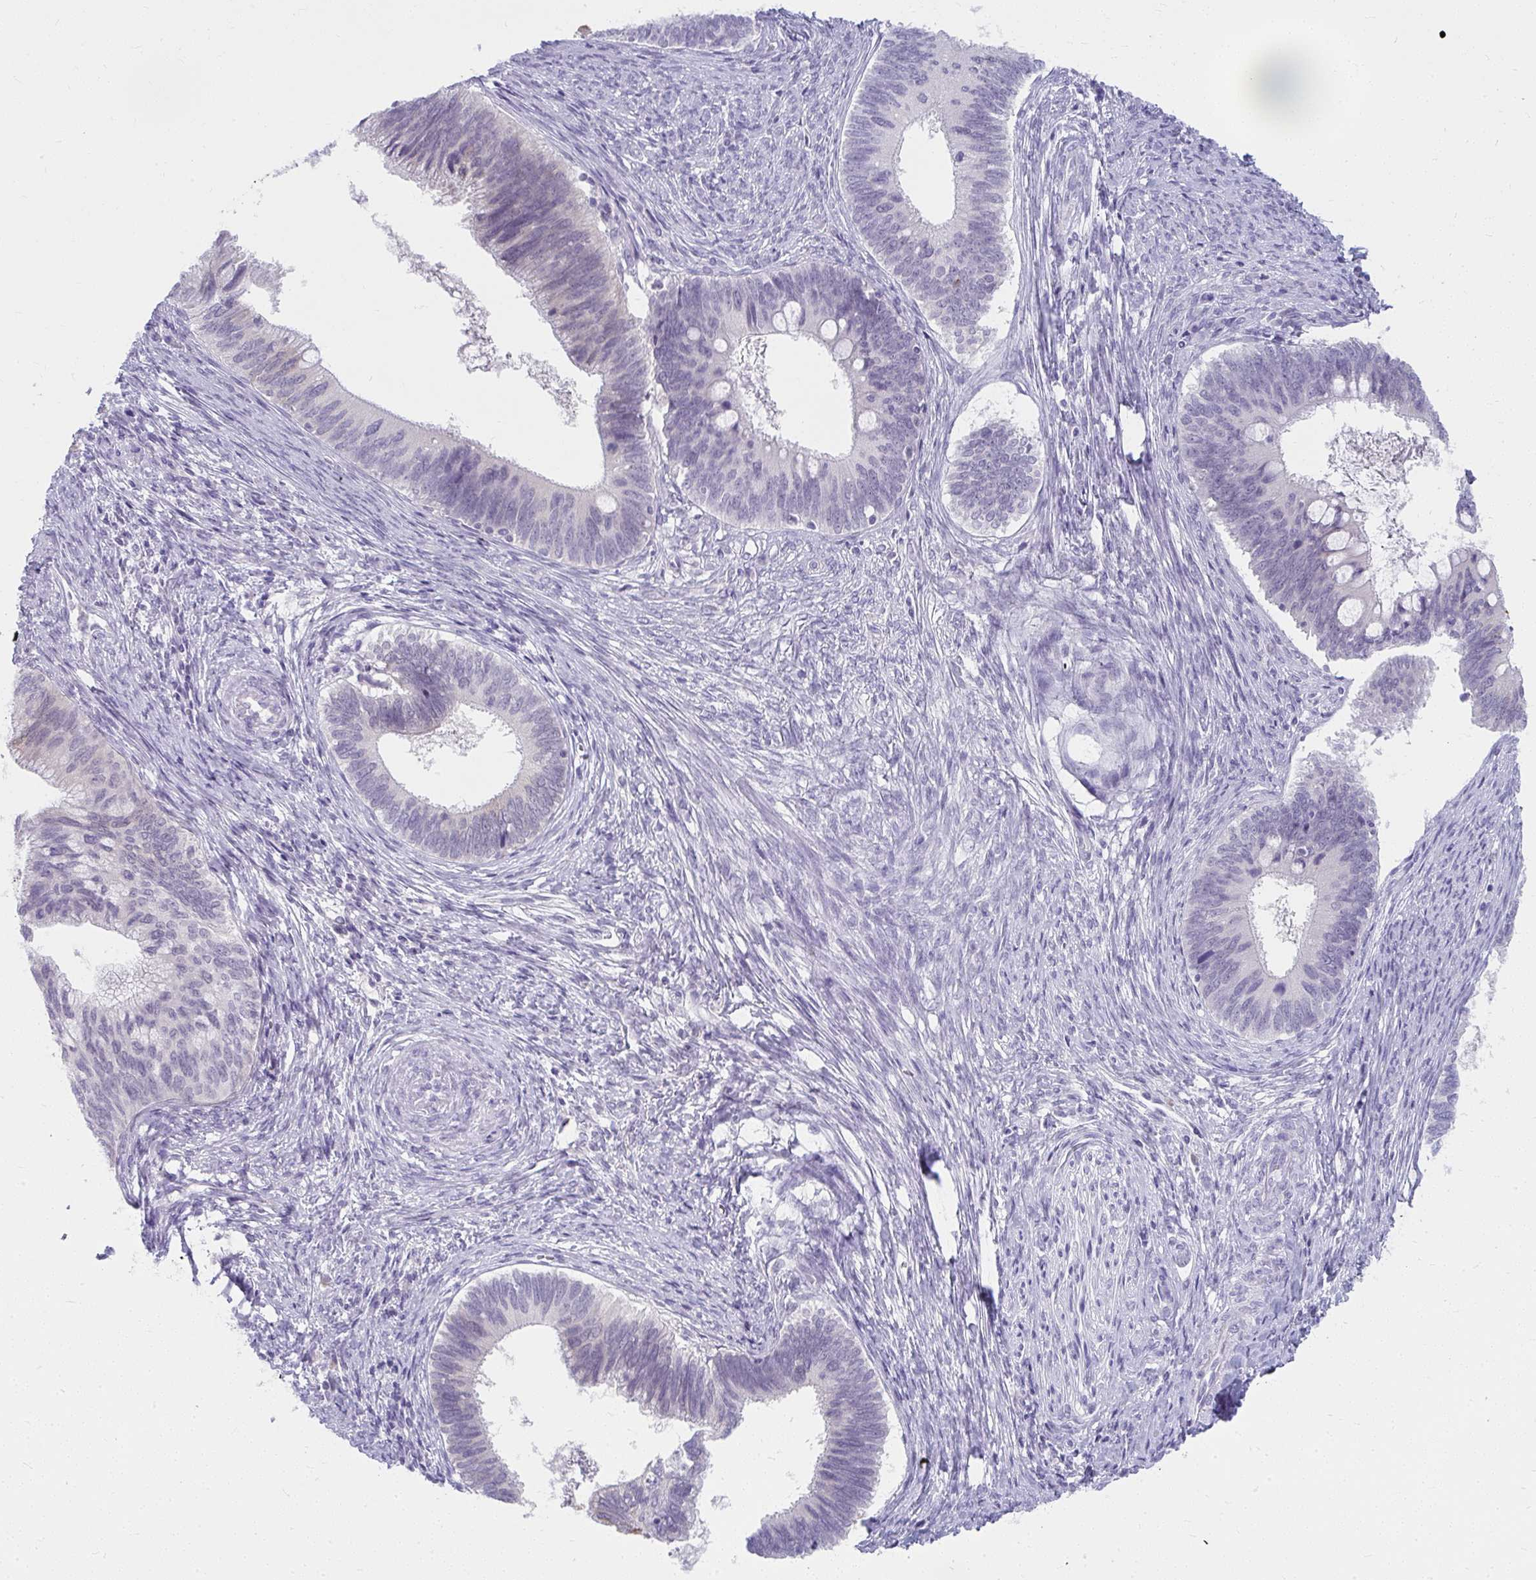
{"staining": {"intensity": "weak", "quantity": "<25%", "location": "cytoplasmic/membranous"}, "tissue": "cervical cancer", "cell_type": "Tumor cells", "image_type": "cancer", "snomed": [{"axis": "morphology", "description": "Adenocarcinoma, NOS"}, {"axis": "topography", "description": "Cervix"}], "caption": "A micrograph of adenocarcinoma (cervical) stained for a protein shows no brown staining in tumor cells.", "gene": "UGT3A2", "patient": {"sex": "female", "age": 42}}